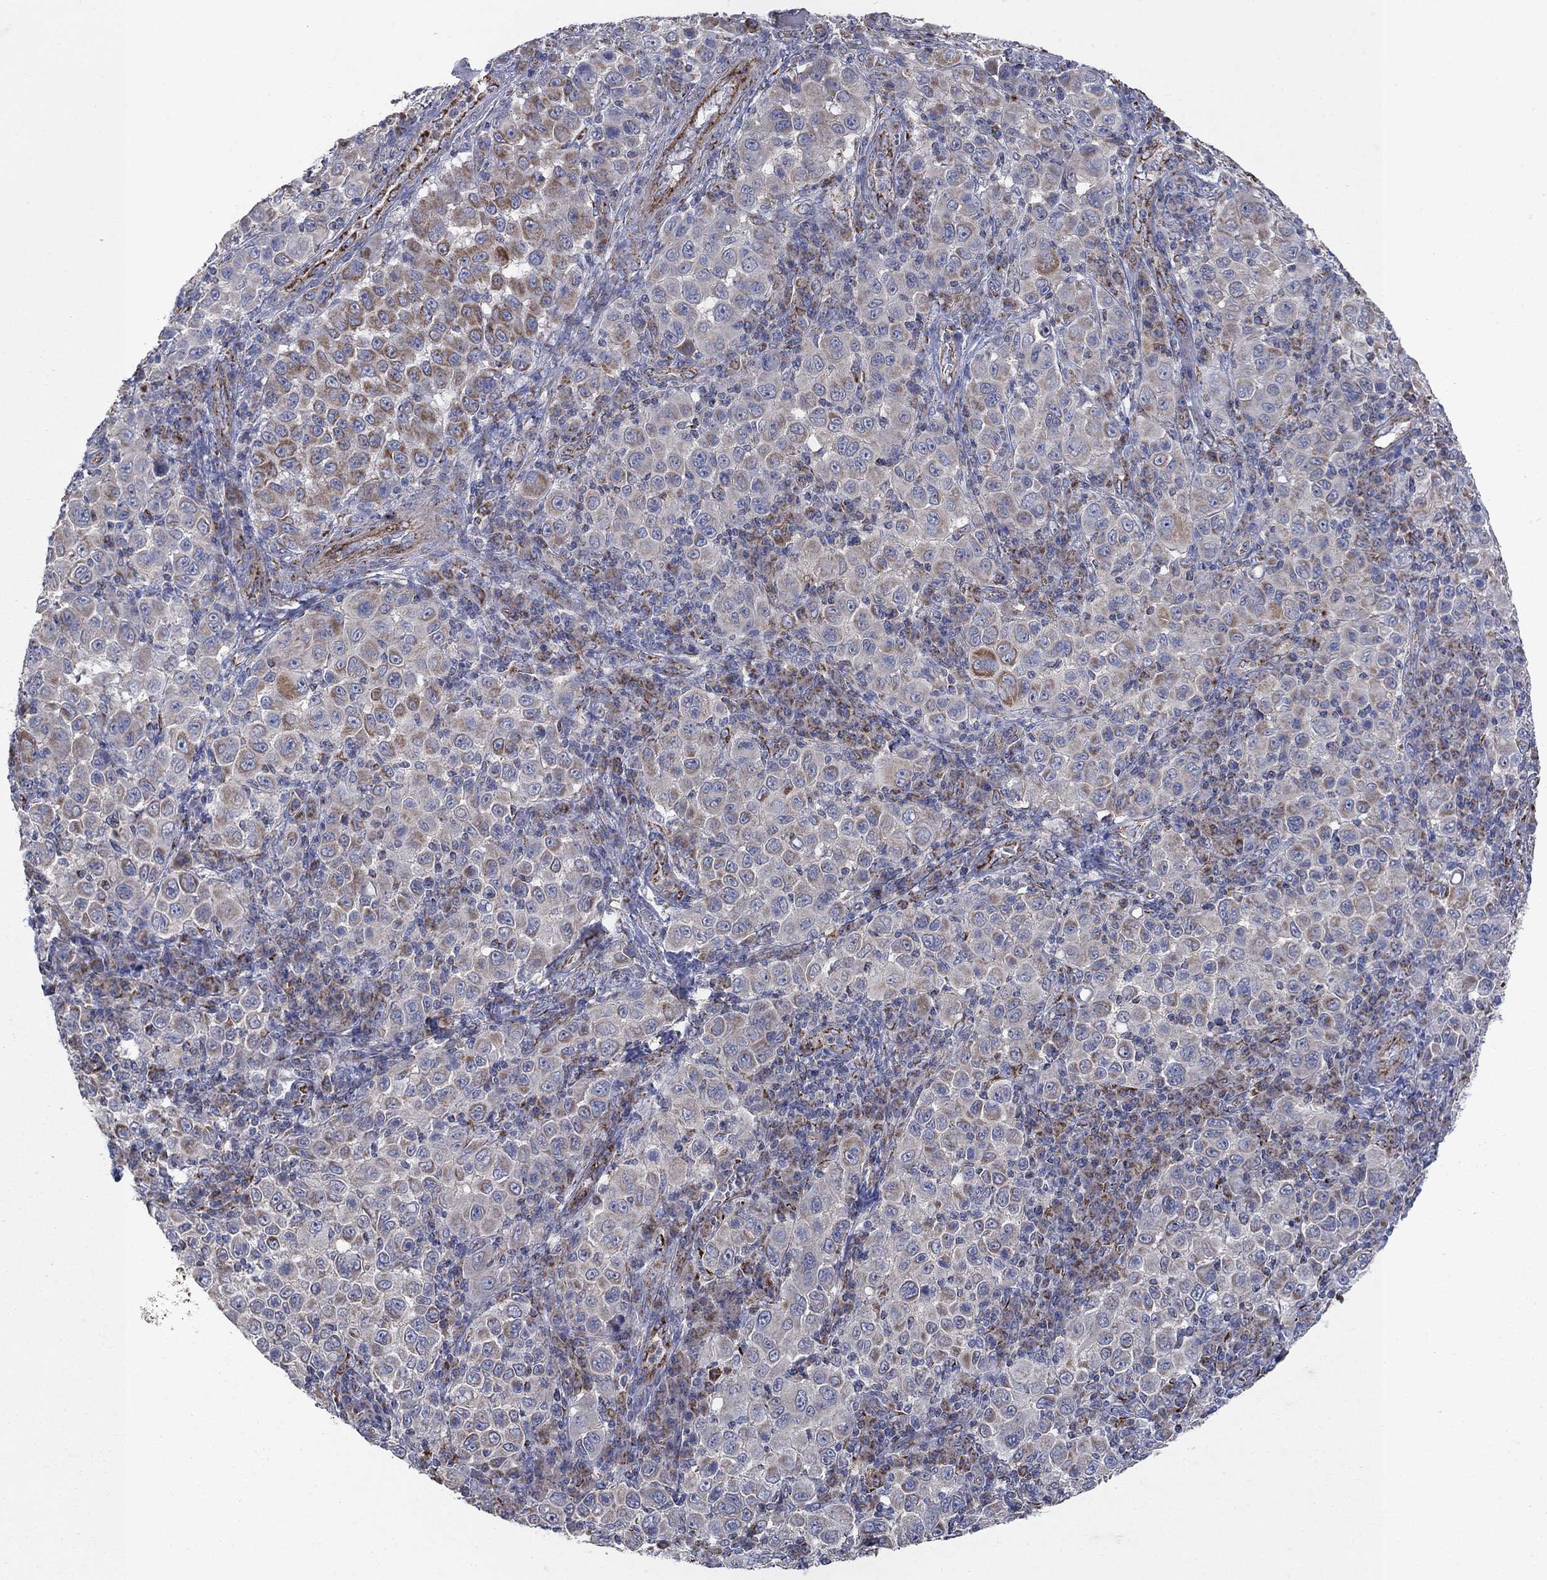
{"staining": {"intensity": "moderate", "quantity": "<25%", "location": "cytoplasmic/membranous"}, "tissue": "melanoma", "cell_type": "Tumor cells", "image_type": "cancer", "snomed": [{"axis": "morphology", "description": "Malignant melanoma, NOS"}, {"axis": "topography", "description": "Skin"}], "caption": "IHC (DAB (3,3'-diaminobenzidine)) staining of malignant melanoma exhibits moderate cytoplasmic/membranous protein positivity in about <25% of tumor cells.", "gene": "PNPLA2", "patient": {"sex": "female", "age": 57}}